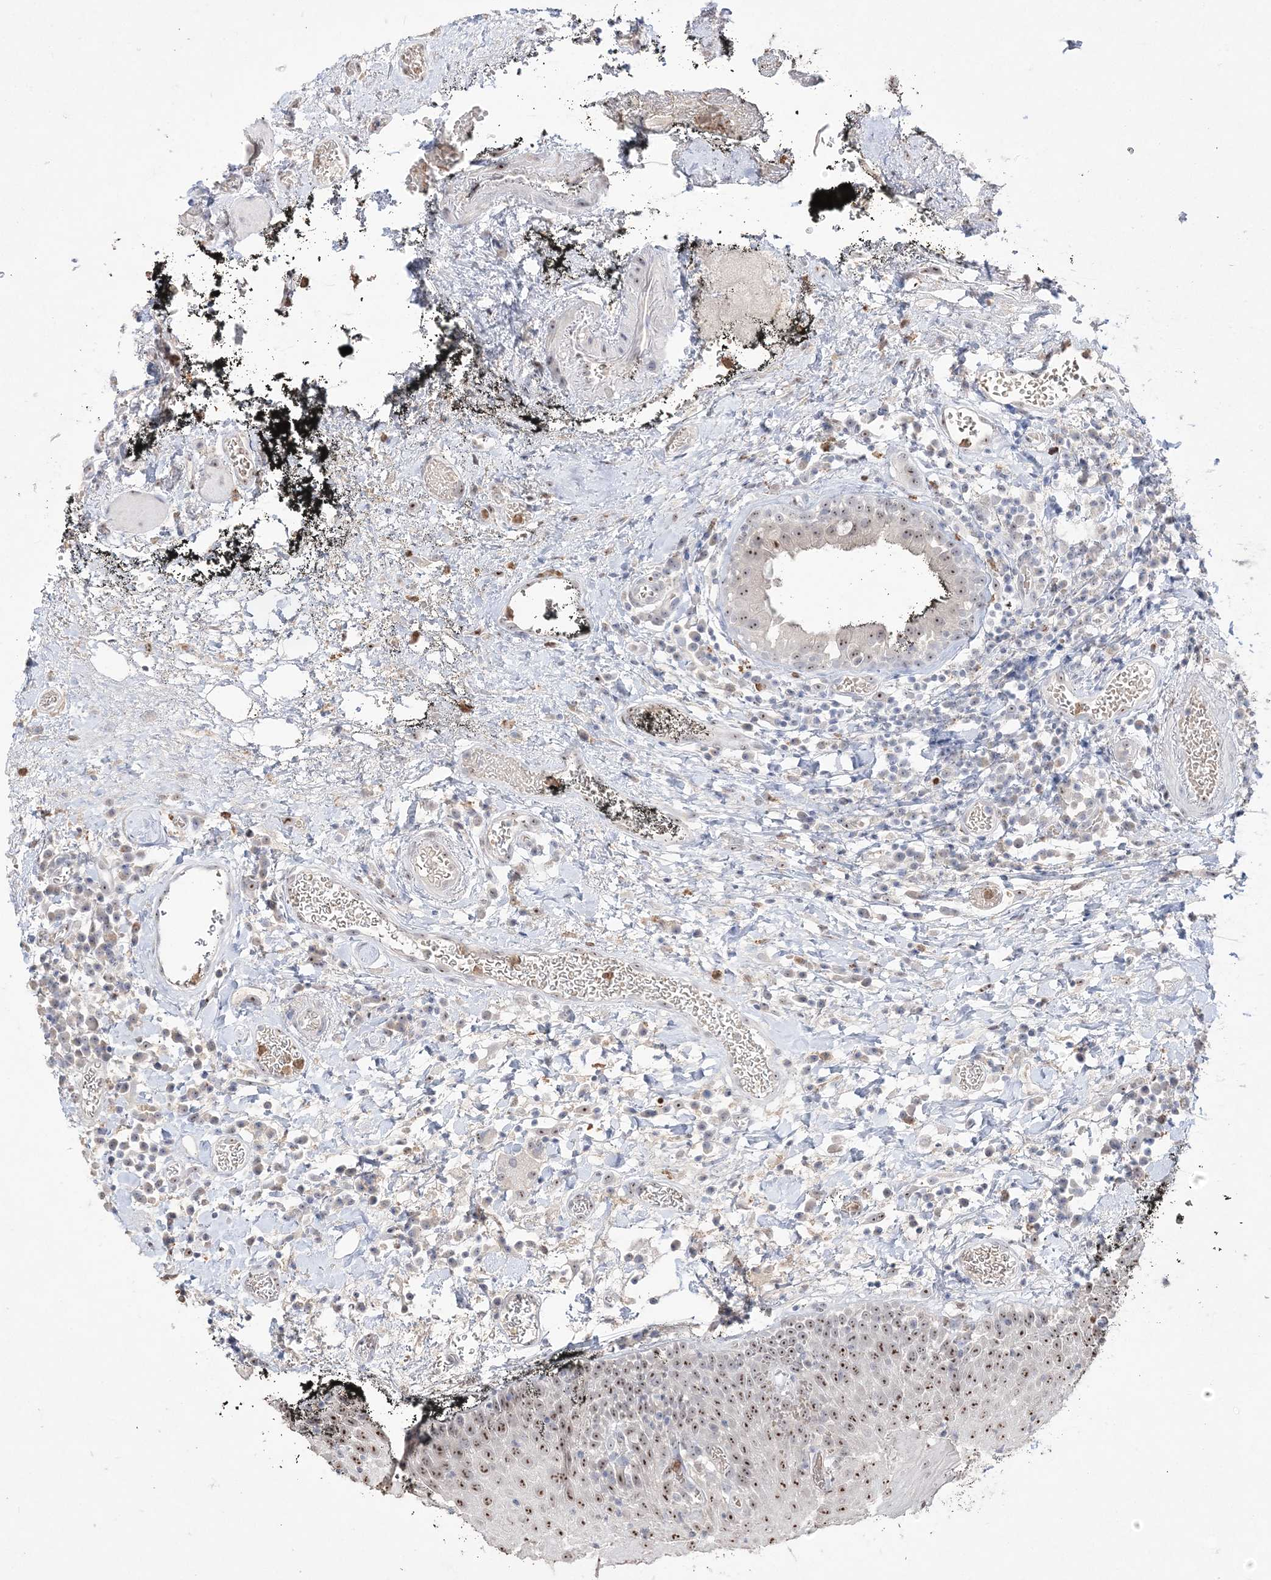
{"staining": {"intensity": "strong", "quantity": ">75%", "location": "nuclear"}, "tissue": "oral mucosa", "cell_type": "Squamous epithelial cells", "image_type": "normal", "snomed": [{"axis": "morphology", "description": "Normal tissue, NOS"}, {"axis": "topography", "description": "Oral tissue"}], "caption": "IHC of benign oral mucosa shows high levels of strong nuclear staining in approximately >75% of squamous epithelial cells. Immunohistochemistry stains the protein in brown and the nuclei are stained blue.", "gene": "NOP16", "patient": {"sex": "male", "age": 74}}